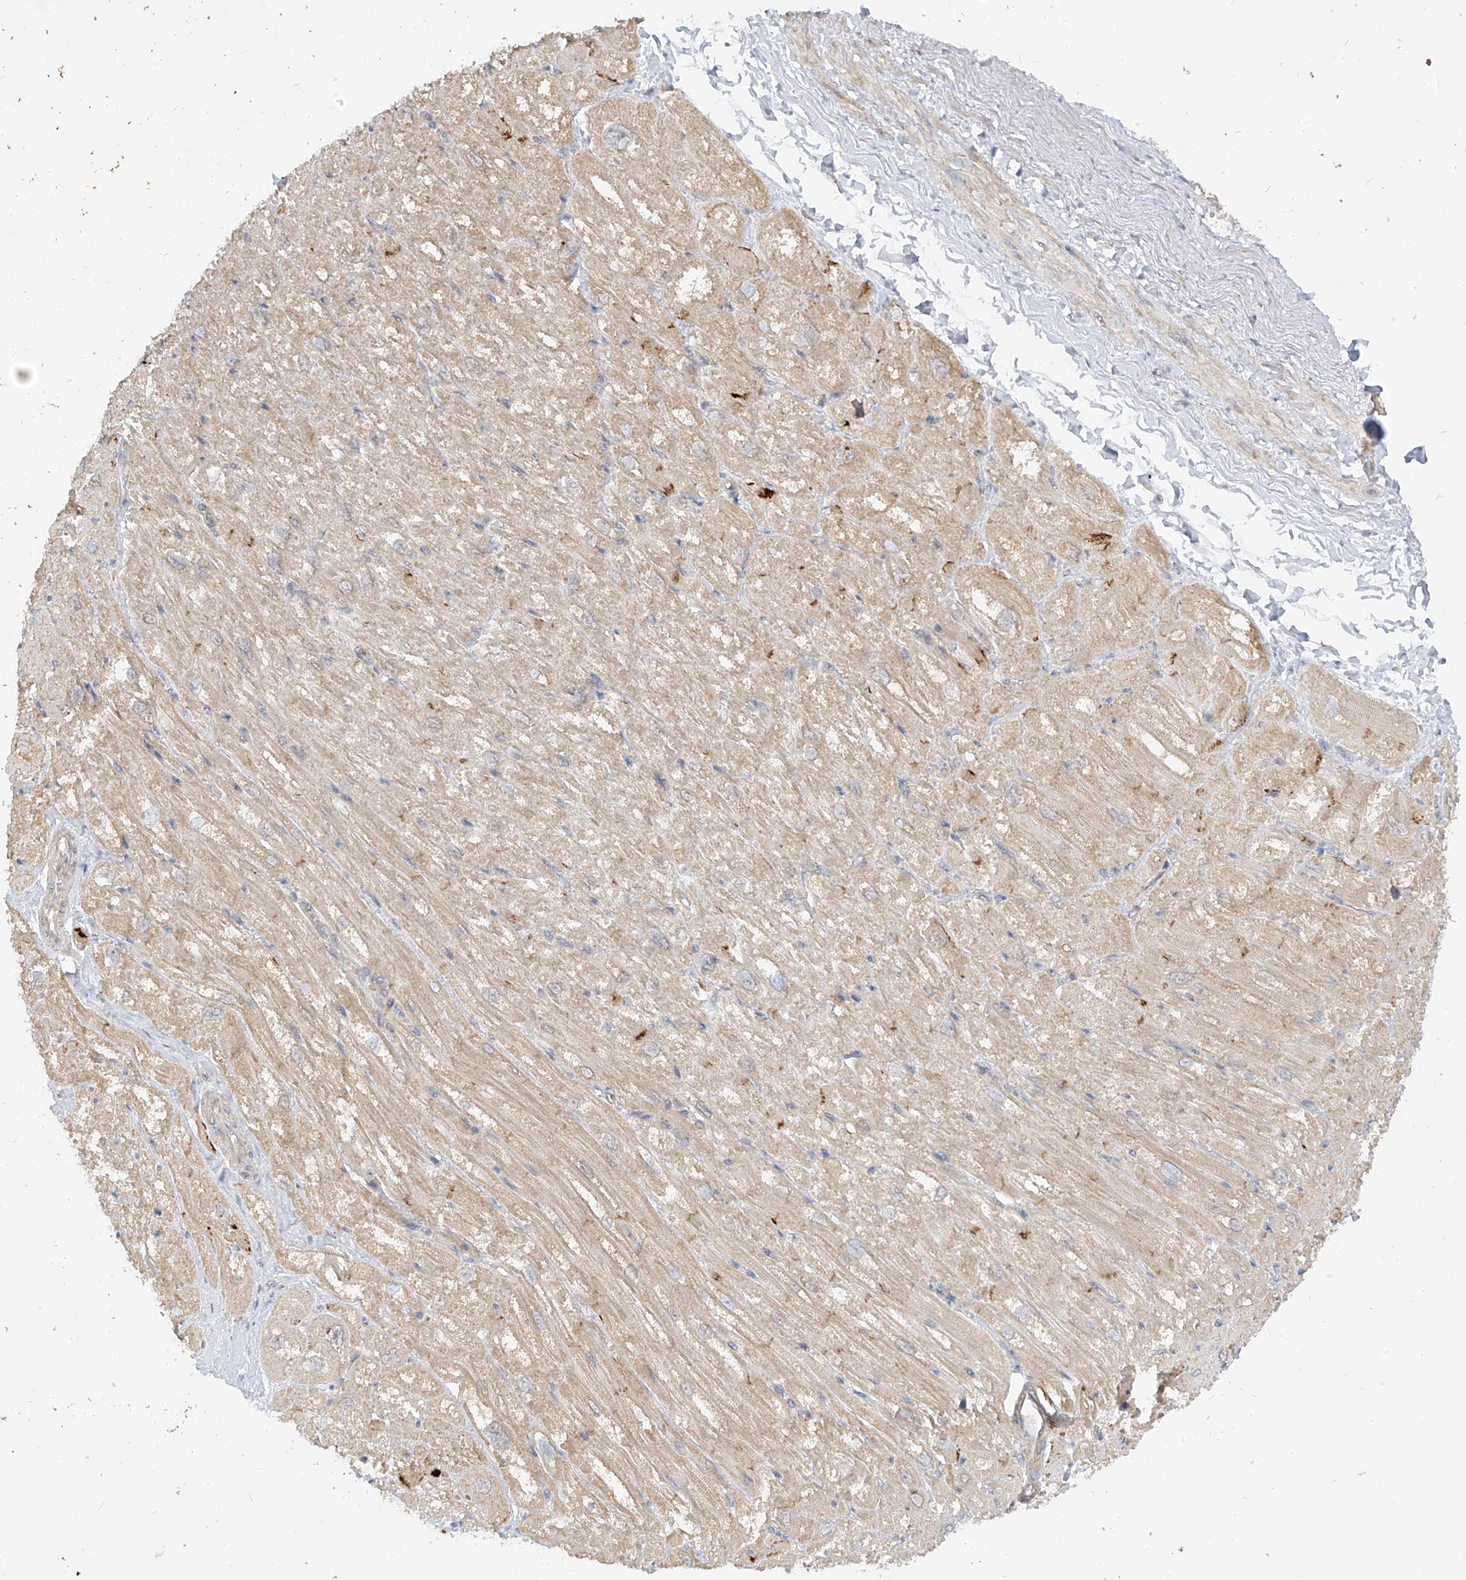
{"staining": {"intensity": "moderate", "quantity": "<25%", "location": "cytoplasmic/membranous"}, "tissue": "heart muscle", "cell_type": "Cardiomyocytes", "image_type": "normal", "snomed": [{"axis": "morphology", "description": "Normal tissue, NOS"}, {"axis": "topography", "description": "Heart"}], "caption": "The histopathology image shows staining of benign heart muscle, revealing moderate cytoplasmic/membranous protein staining (brown color) within cardiomyocytes. (DAB IHC with brightfield microscopy, high magnification).", "gene": "MTUS2", "patient": {"sex": "male", "age": 50}}